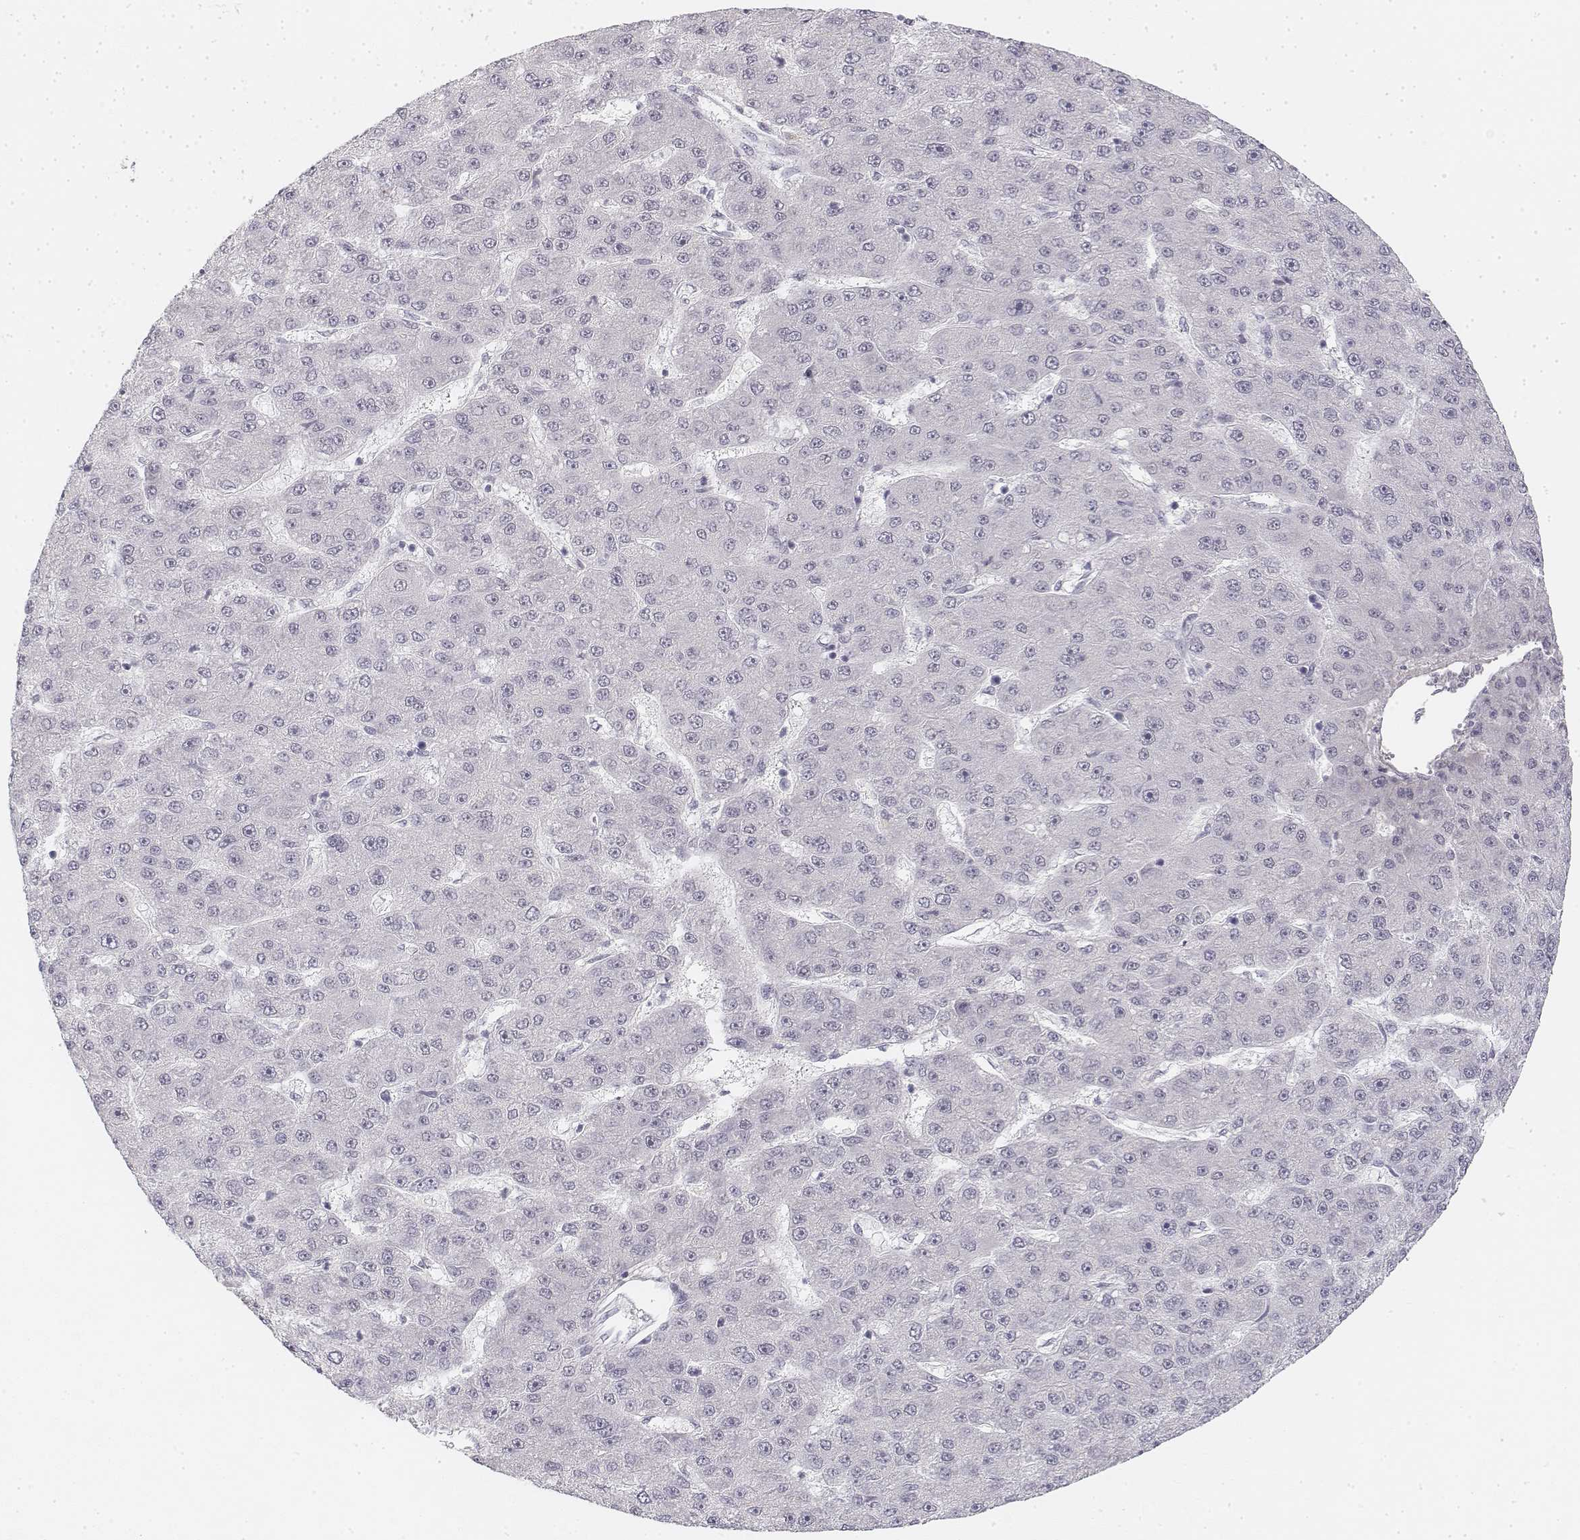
{"staining": {"intensity": "negative", "quantity": "none", "location": "none"}, "tissue": "liver cancer", "cell_type": "Tumor cells", "image_type": "cancer", "snomed": [{"axis": "morphology", "description": "Carcinoma, Hepatocellular, NOS"}, {"axis": "topography", "description": "Liver"}], "caption": "Immunohistochemistry histopathology image of hepatocellular carcinoma (liver) stained for a protein (brown), which exhibits no staining in tumor cells.", "gene": "KRT84", "patient": {"sex": "male", "age": 67}}